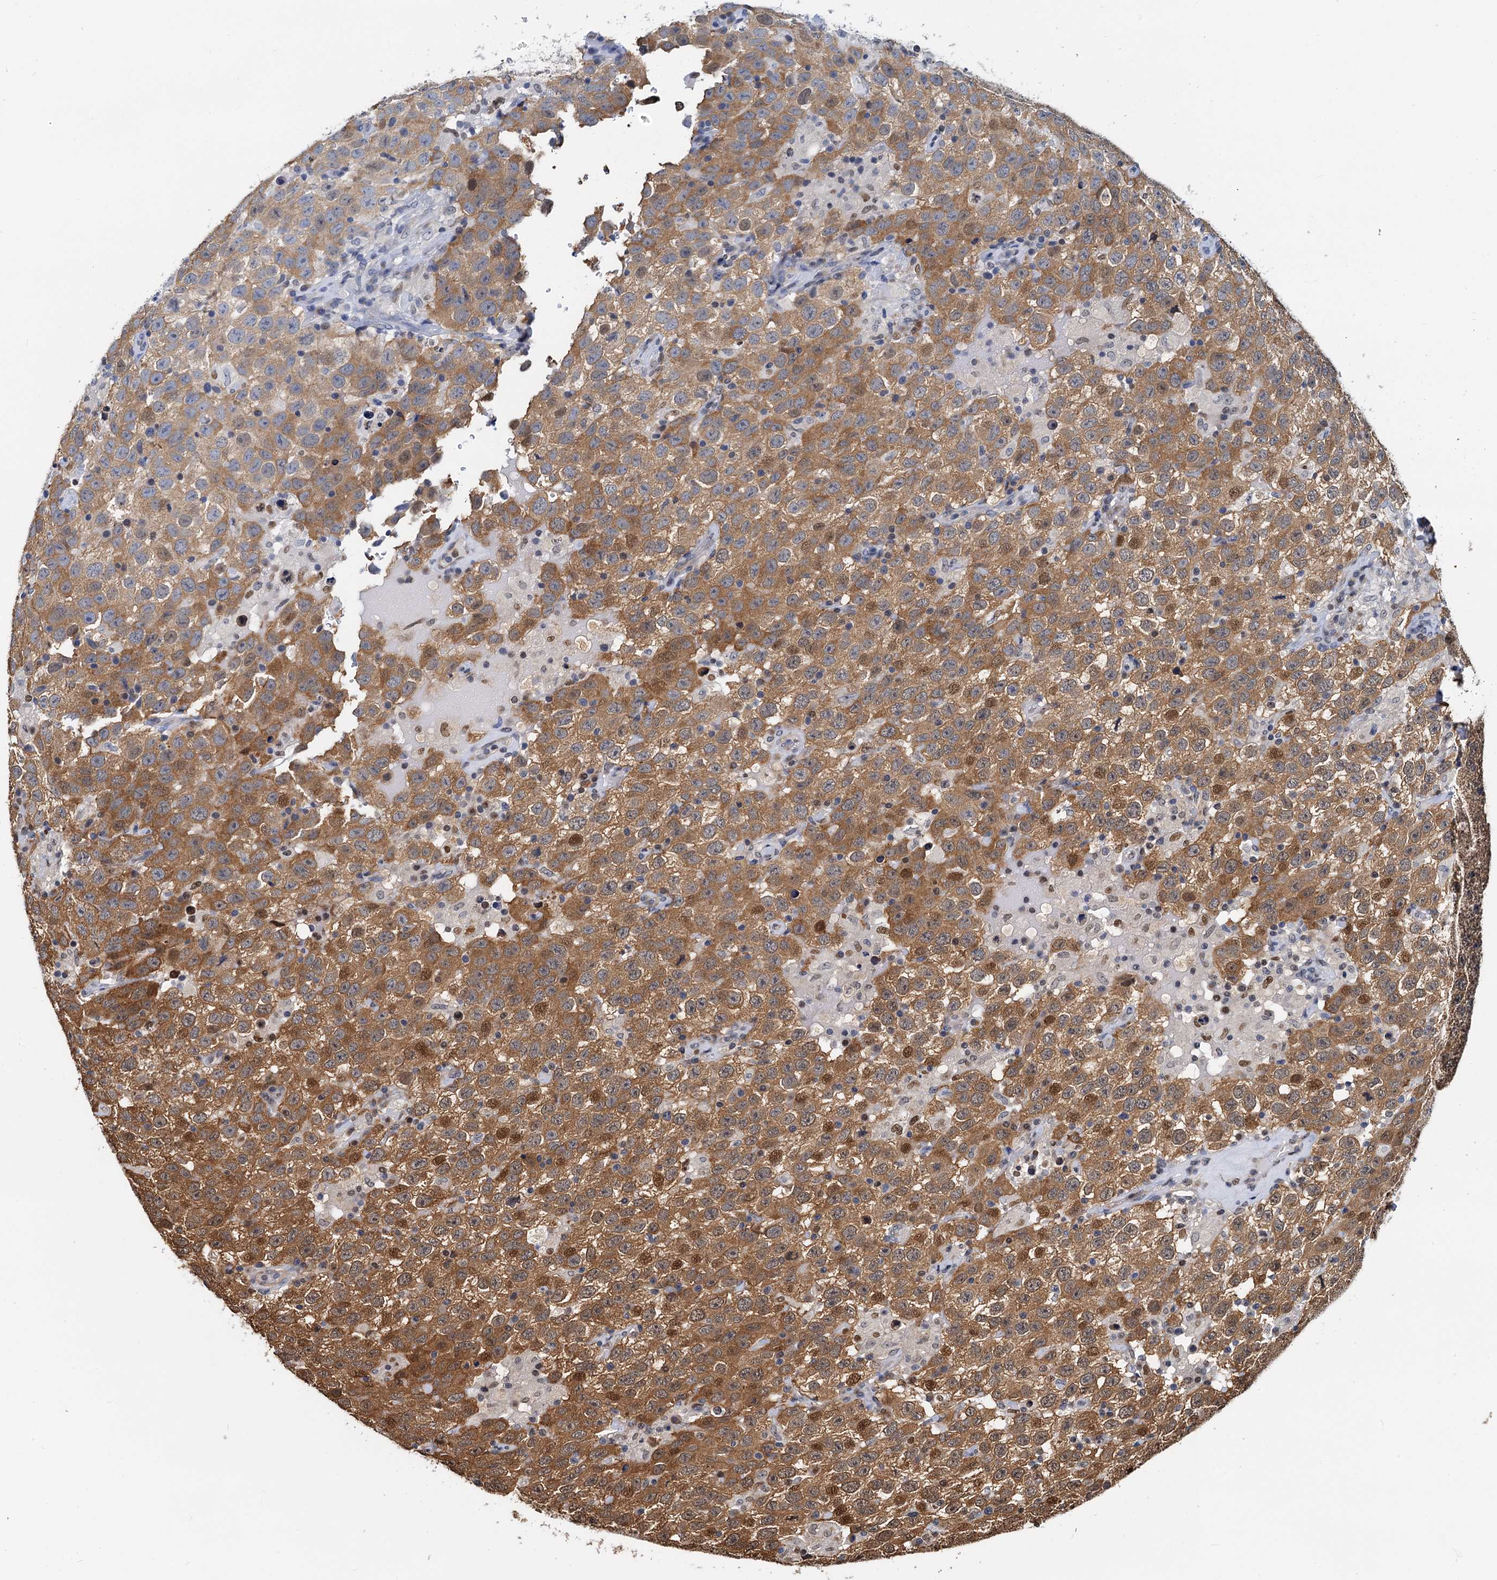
{"staining": {"intensity": "strong", "quantity": "25%-75%", "location": "cytoplasmic/membranous,nuclear"}, "tissue": "testis cancer", "cell_type": "Tumor cells", "image_type": "cancer", "snomed": [{"axis": "morphology", "description": "Seminoma, NOS"}, {"axis": "topography", "description": "Testis"}], "caption": "Immunohistochemistry (IHC) photomicrograph of testis cancer (seminoma) stained for a protein (brown), which demonstrates high levels of strong cytoplasmic/membranous and nuclear staining in about 25%-75% of tumor cells.", "gene": "PTGES3", "patient": {"sex": "male", "age": 41}}